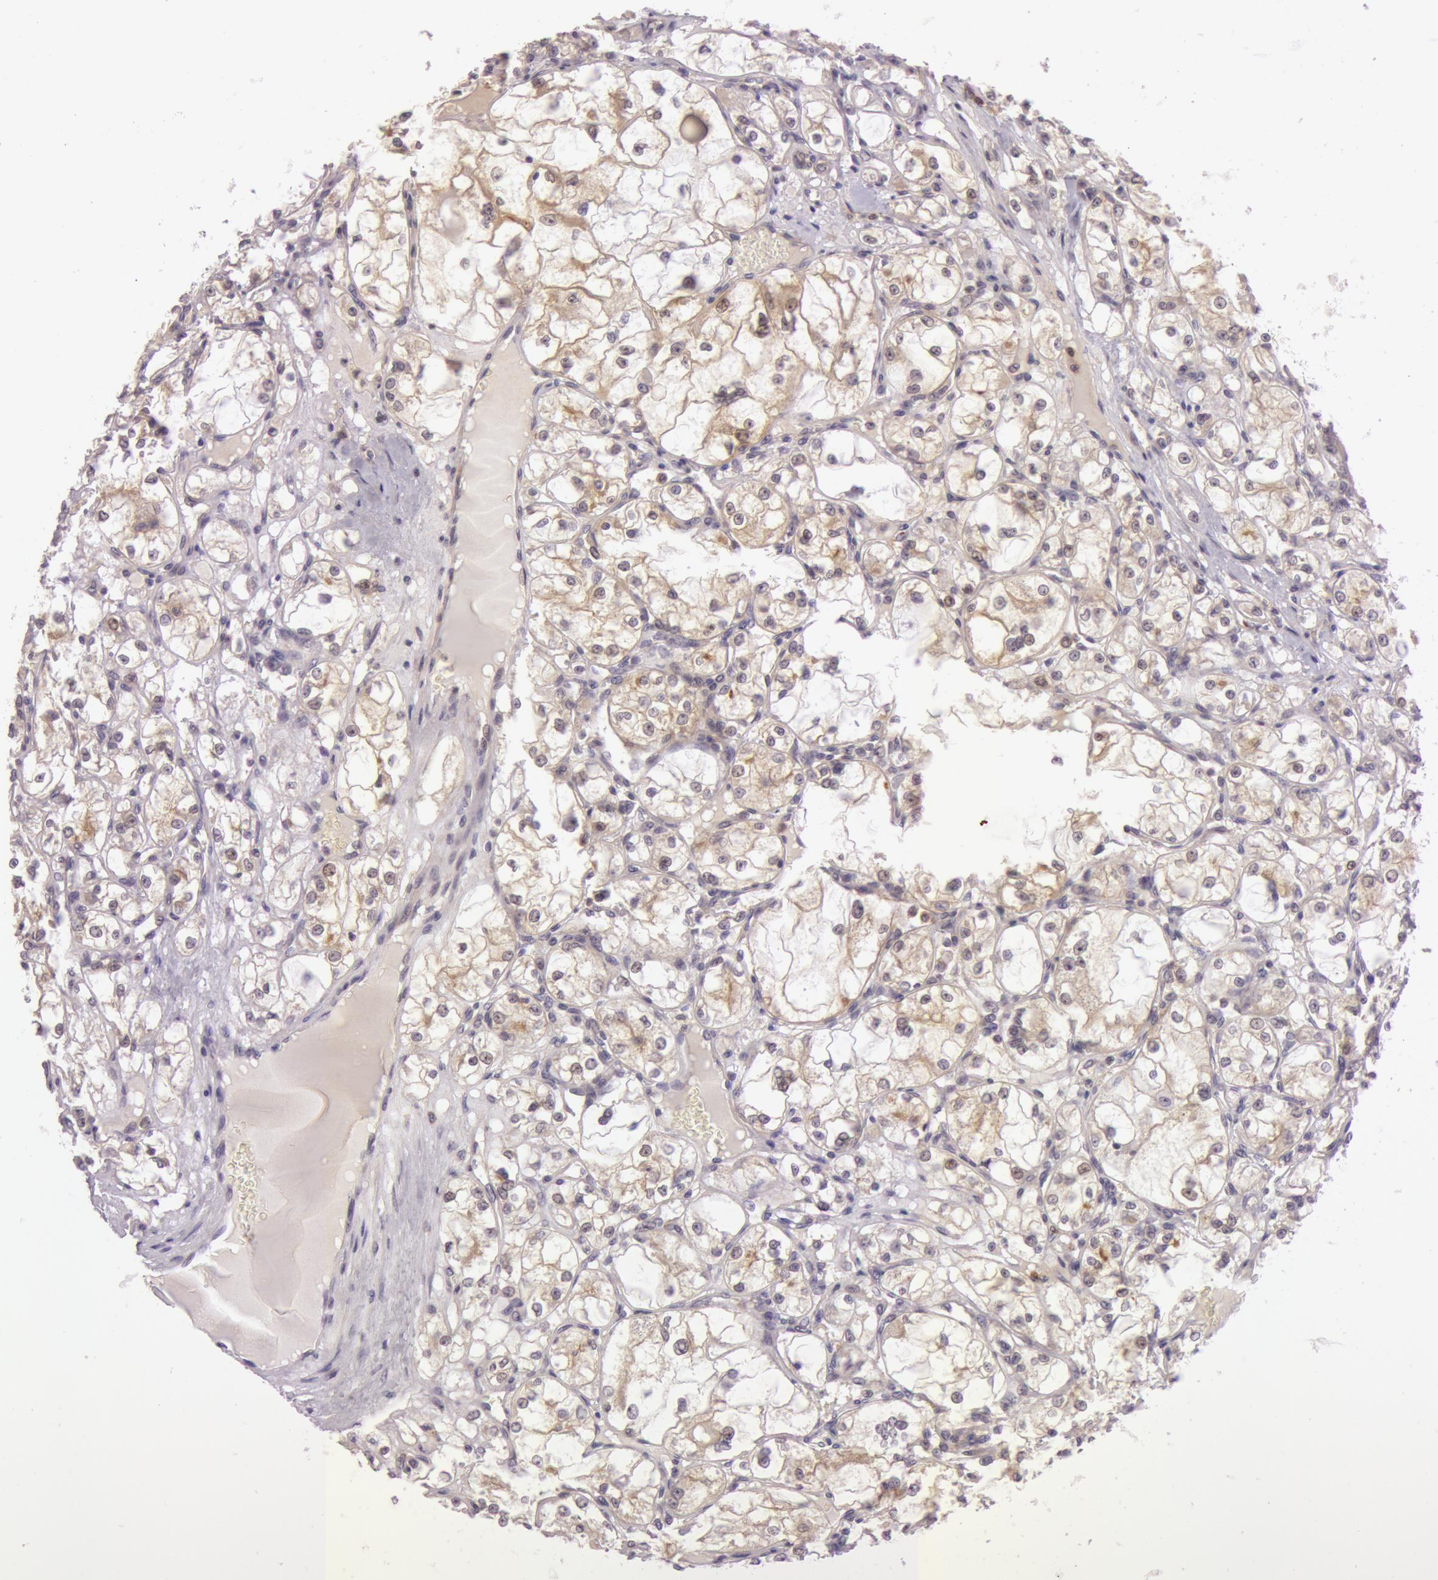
{"staining": {"intensity": "weak", "quantity": ">75%", "location": "cytoplasmic/membranous"}, "tissue": "renal cancer", "cell_type": "Tumor cells", "image_type": "cancer", "snomed": [{"axis": "morphology", "description": "Adenocarcinoma, NOS"}, {"axis": "topography", "description": "Kidney"}], "caption": "Immunohistochemical staining of human adenocarcinoma (renal) exhibits low levels of weak cytoplasmic/membranous positivity in about >75% of tumor cells.", "gene": "ATG2B", "patient": {"sex": "male", "age": 61}}